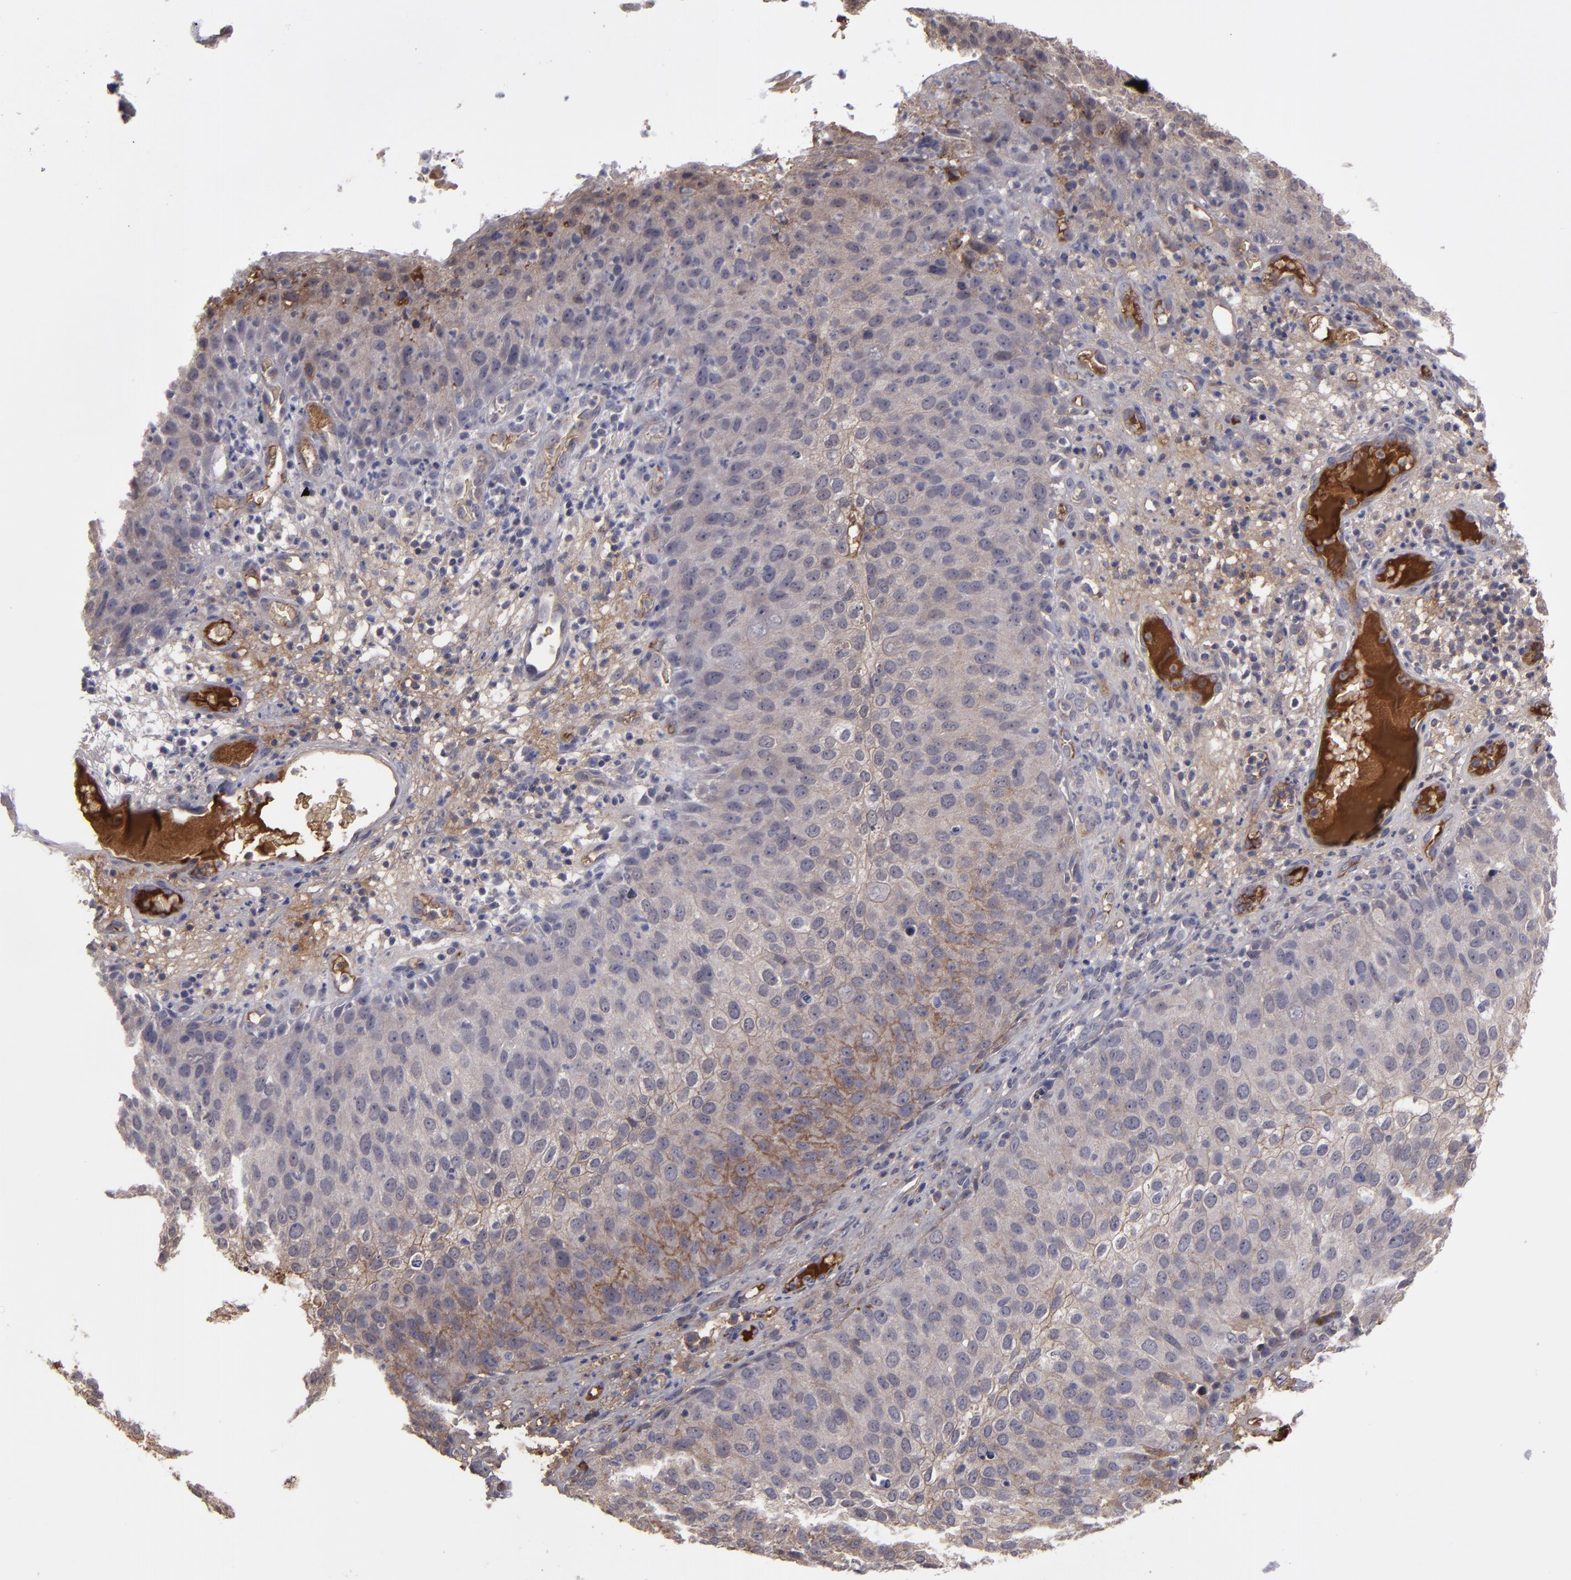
{"staining": {"intensity": "weak", "quantity": "25%-75%", "location": "cytoplasmic/membranous"}, "tissue": "skin cancer", "cell_type": "Tumor cells", "image_type": "cancer", "snomed": [{"axis": "morphology", "description": "Squamous cell carcinoma, NOS"}, {"axis": "topography", "description": "Skin"}], "caption": "Protein positivity by immunohistochemistry (IHC) shows weak cytoplasmic/membranous expression in approximately 25%-75% of tumor cells in skin cancer (squamous cell carcinoma).", "gene": "ITIH4", "patient": {"sex": "male", "age": 87}}